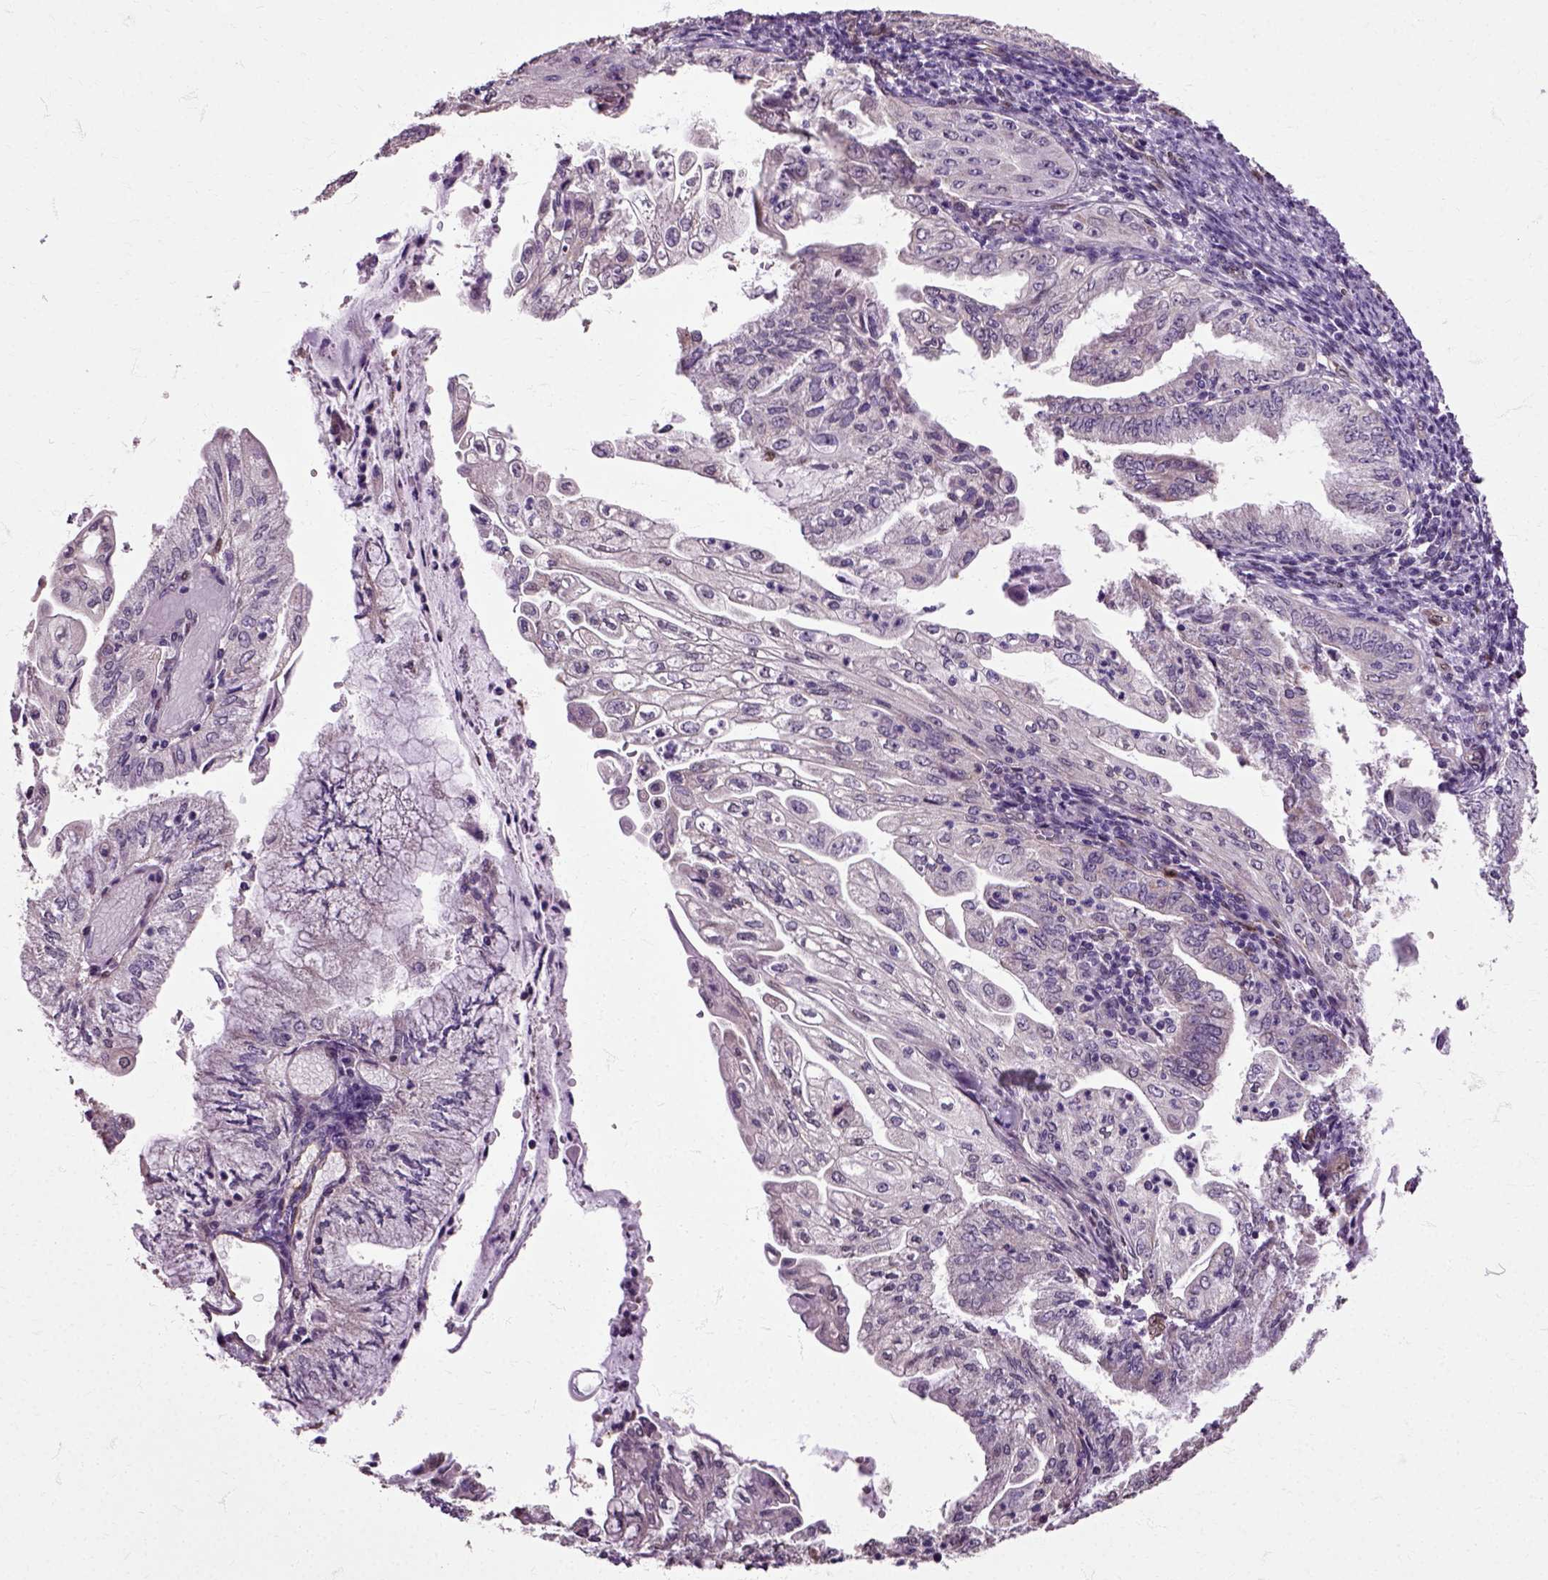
{"staining": {"intensity": "negative", "quantity": "none", "location": "none"}, "tissue": "endometrial cancer", "cell_type": "Tumor cells", "image_type": "cancer", "snomed": [{"axis": "morphology", "description": "Adenocarcinoma, NOS"}, {"axis": "topography", "description": "Endometrium"}], "caption": "High power microscopy micrograph of an immunohistochemistry histopathology image of adenocarcinoma (endometrial), revealing no significant positivity in tumor cells.", "gene": "HSPA2", "patient": {"sex": "female", "age": 55}}